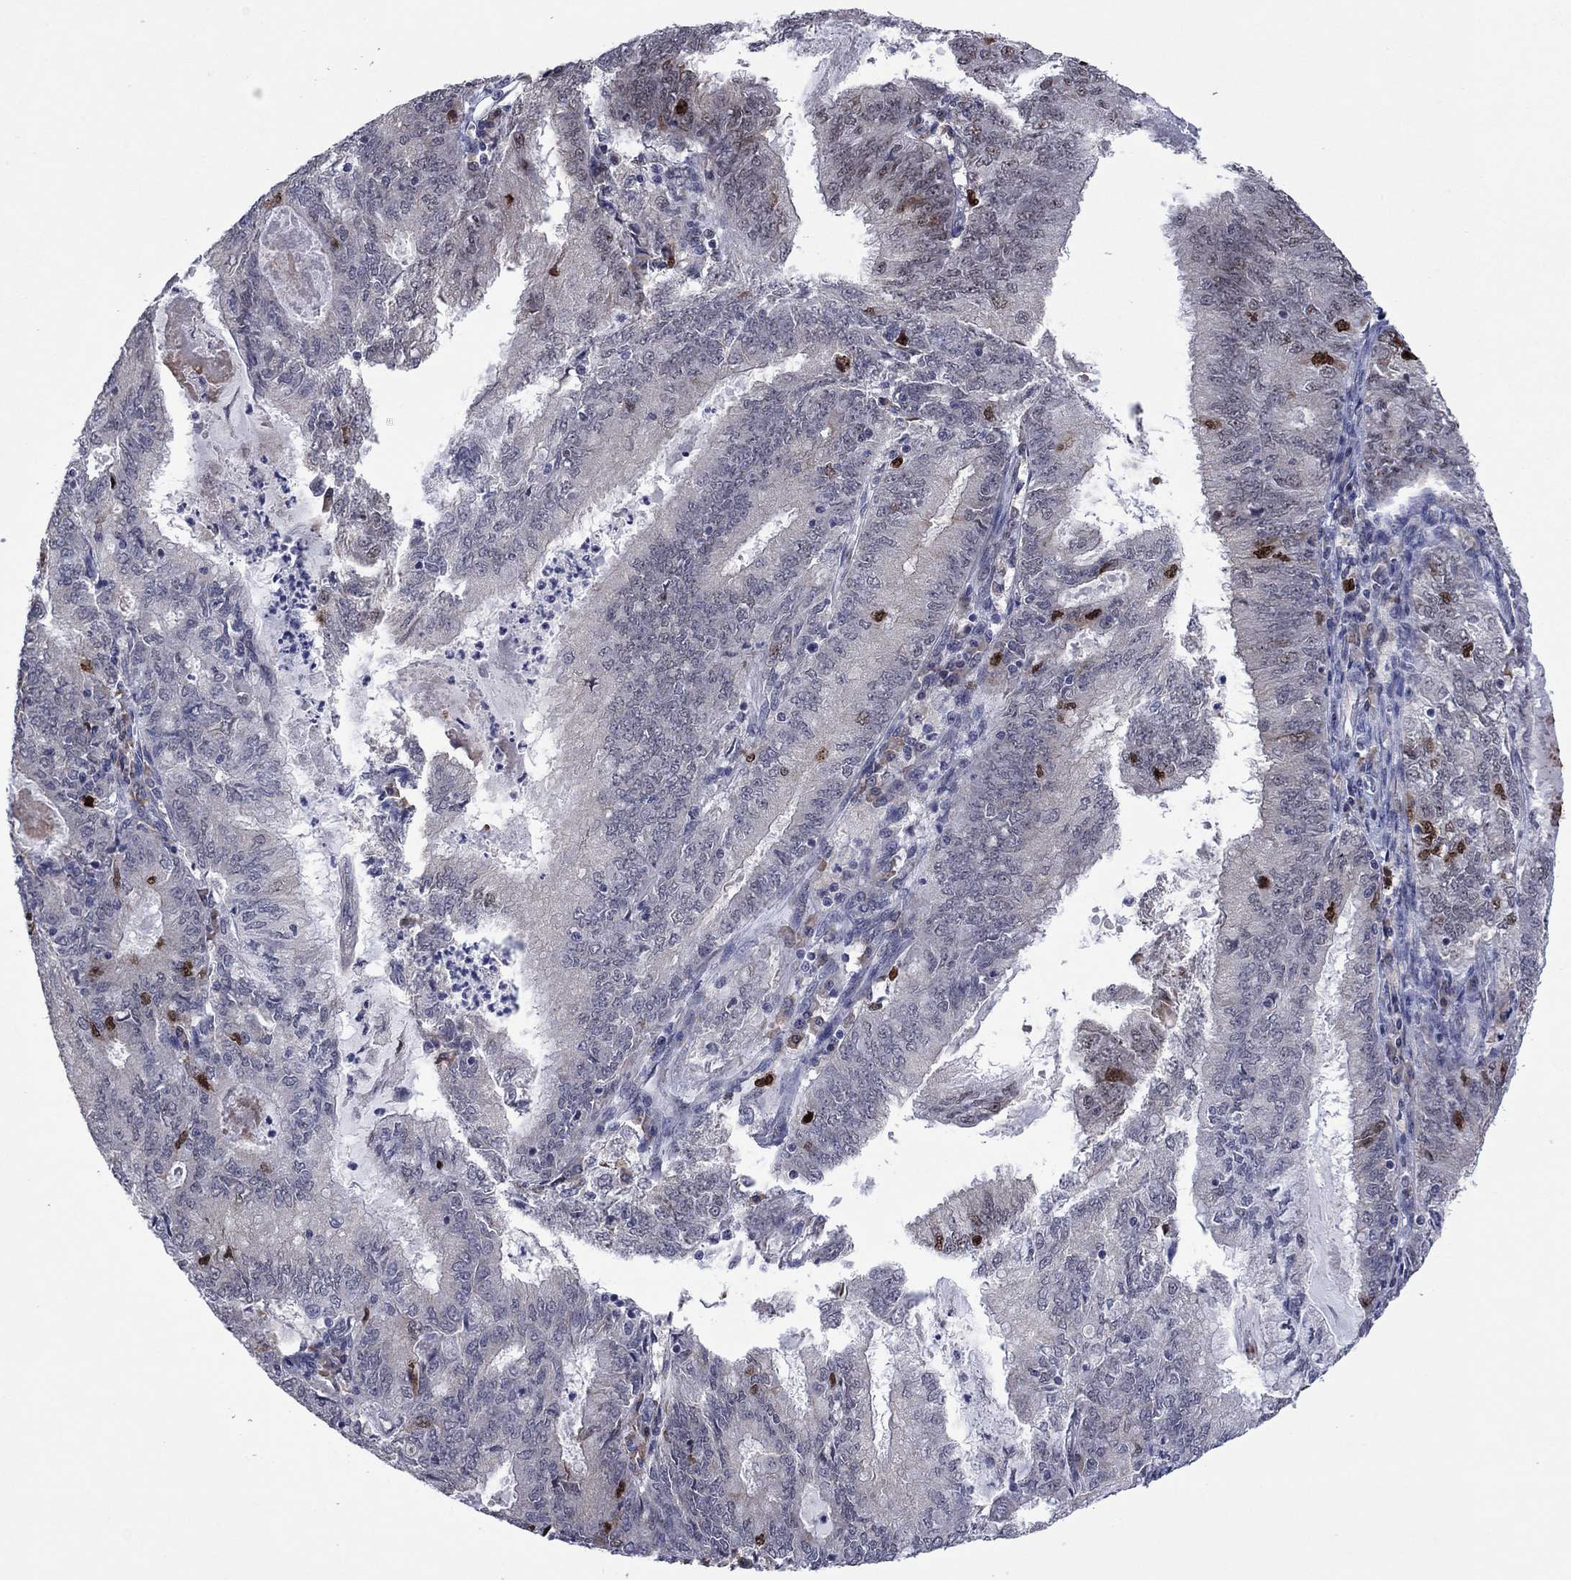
{"staining": {"intensity": "strong", "quantity": "<25%", "location": "nuclear"}, "tissue": "endometrial cancer", "cell_type": "Tumor cells", "image_type": "cancer", "snomed": [{"axis": "morphology", "description": "Adenocarcinoma, NOS"}, {"axis": "topography", "description": "Endometrium"}], "caption": "Immunohistochemical staining of endometrial cancer demonstrates medium levels of strong nuclear expression in about <25% of tumor cells.", "gene": "CDCA5", "patient": {"sex": "female", "age": 57}}